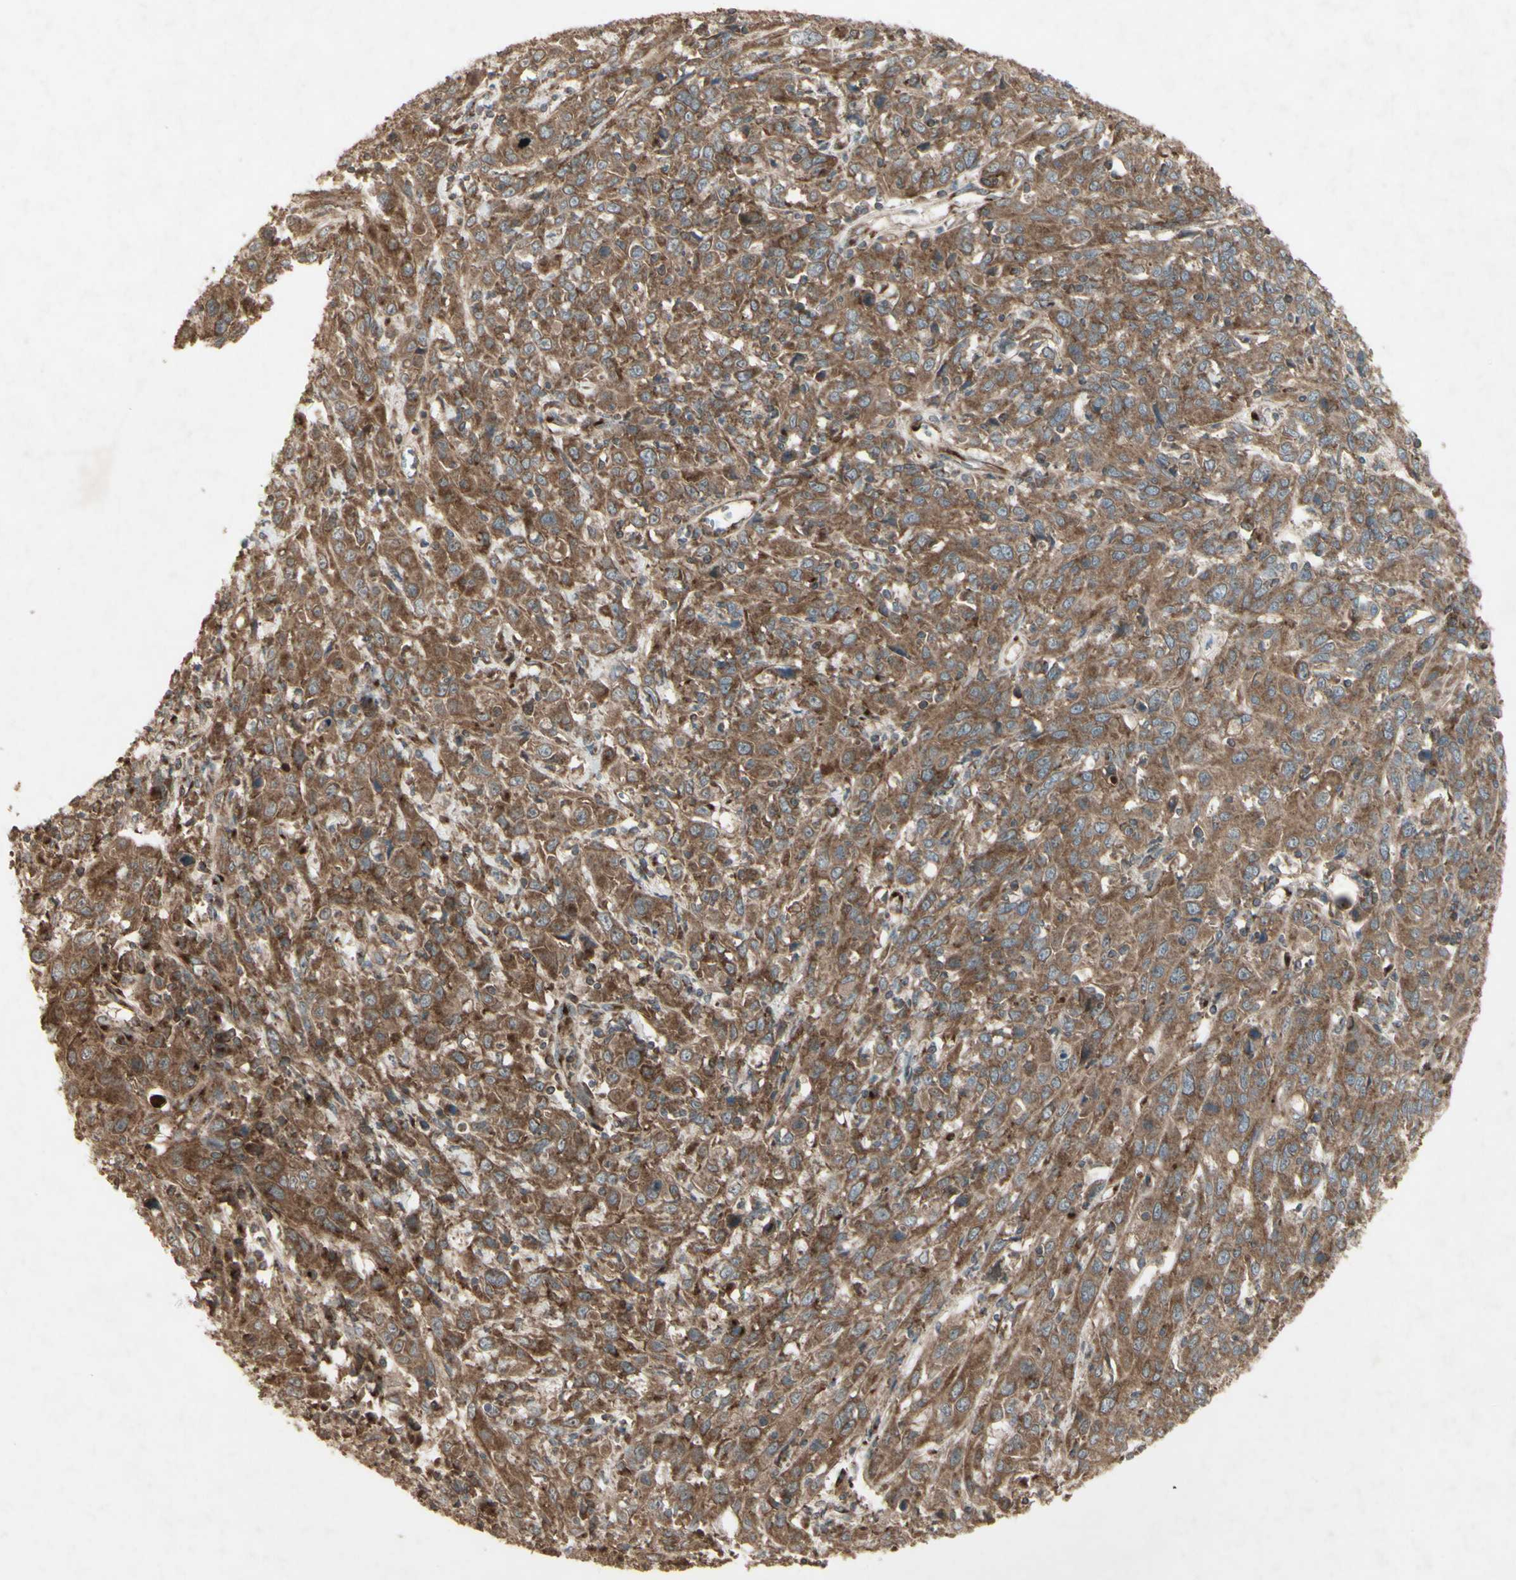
{"staining": {"intensity": "moderate", "quantity": ">75%", "location": "cytoplasmic/membranous"}, "tissue": "cervical cancer", "cell_type": "Tumor cells", "image_type": "cancer", "snomed": [{"axis": "morphology", "description": "Squamous cell carcinoma, NOS"}, {"axis": "topography", "description": "Cervix"}], "caption": "The micrograph demonstrates a brown stain indicating the presence of a protein in the cytoplasmic/membranous of tumor cells in cervical squamous cell carcinoma.", "gene": "AP1G1", "patient": {"sex": "female", "age": 46}}